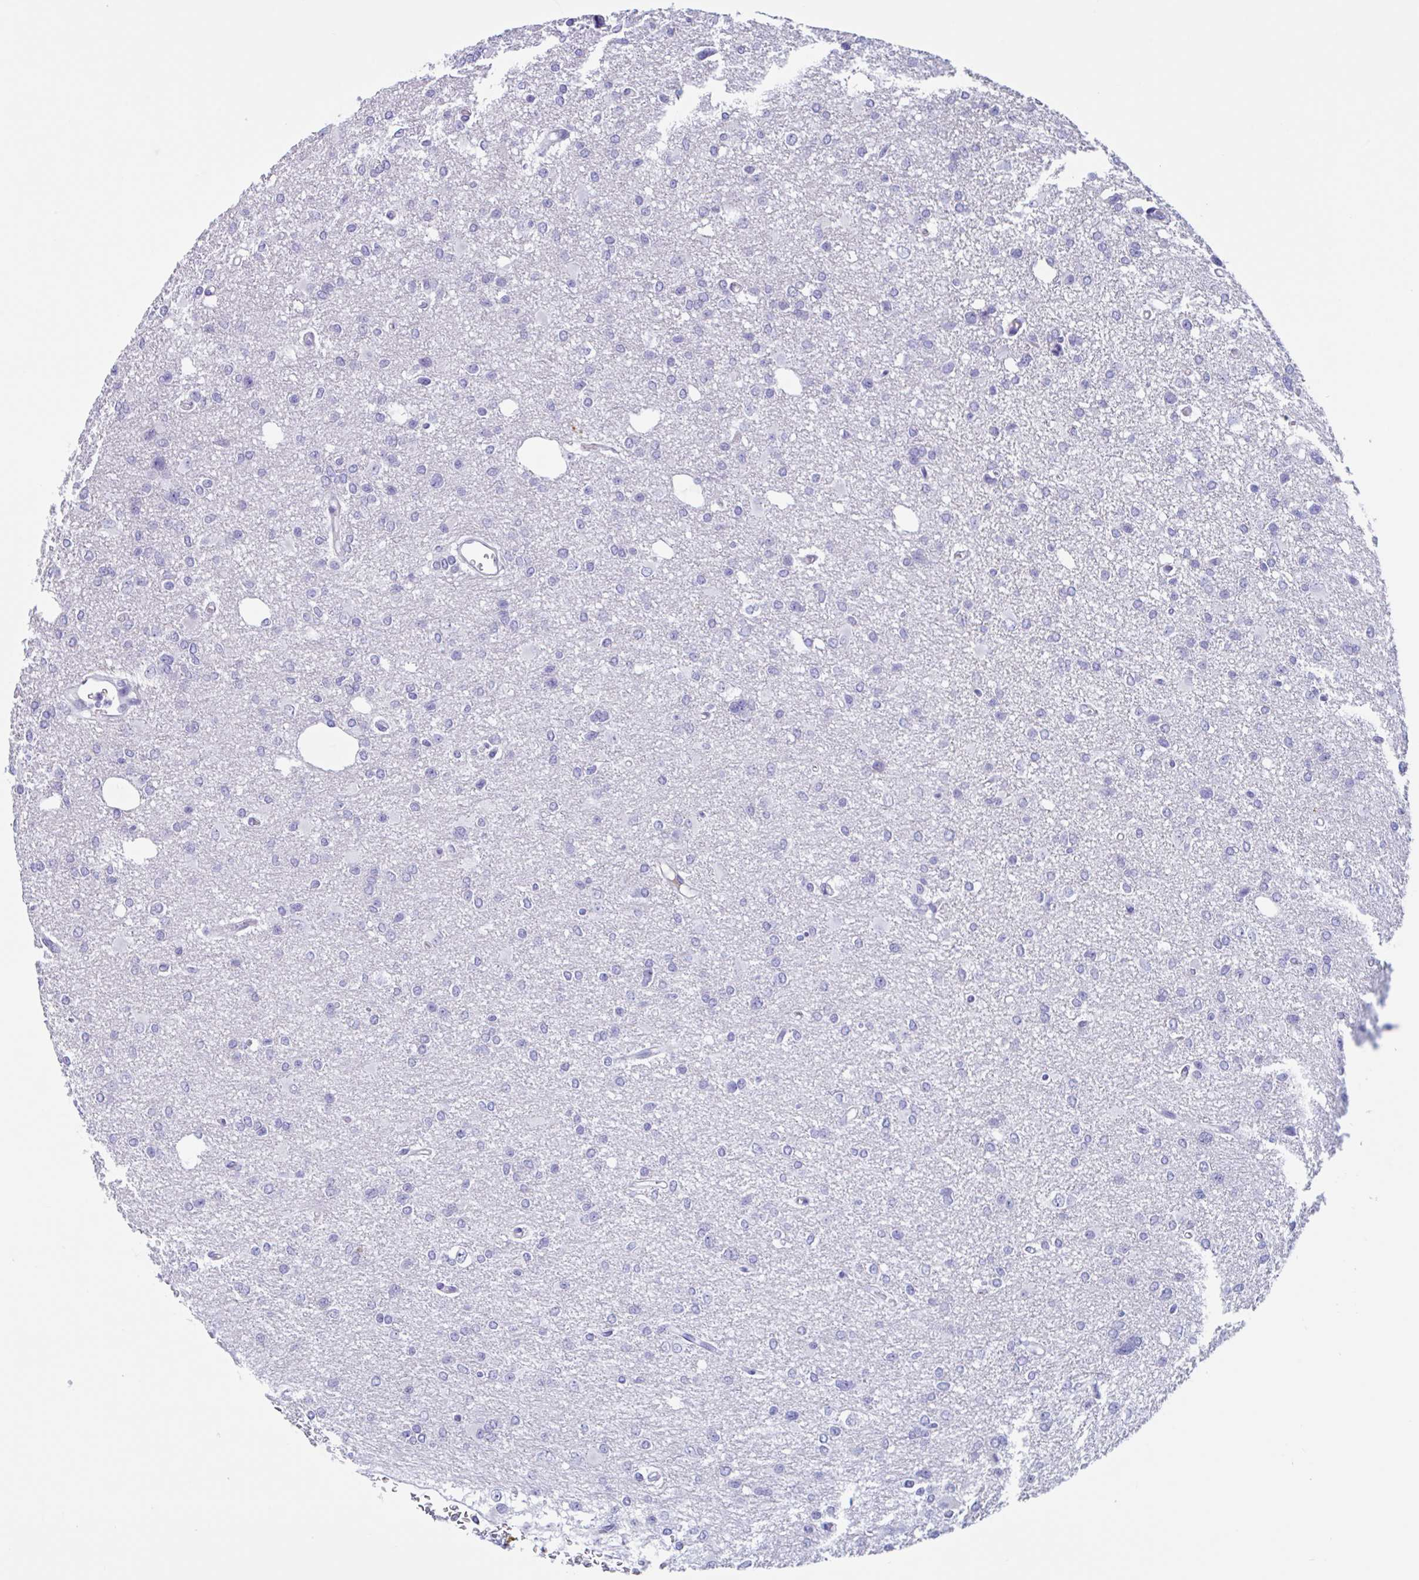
{"staining": {"intensity": "negative", "quantity": "none", "location": "none"}, "tissue": "glioma", "cell_type": "Tumor cells", "image_type": "cancer", "snomed": [{"axis": "morphology", "description": "Glioma, malignant, Low grade"}, {"axis": "topography", "description": "Brain"}], "caption": "Human glioma stained for a protein using IHC reveals no positivity in tumor cells.", "gene": "MS4A14", "patient": {"sex": "male", "age": 26}}